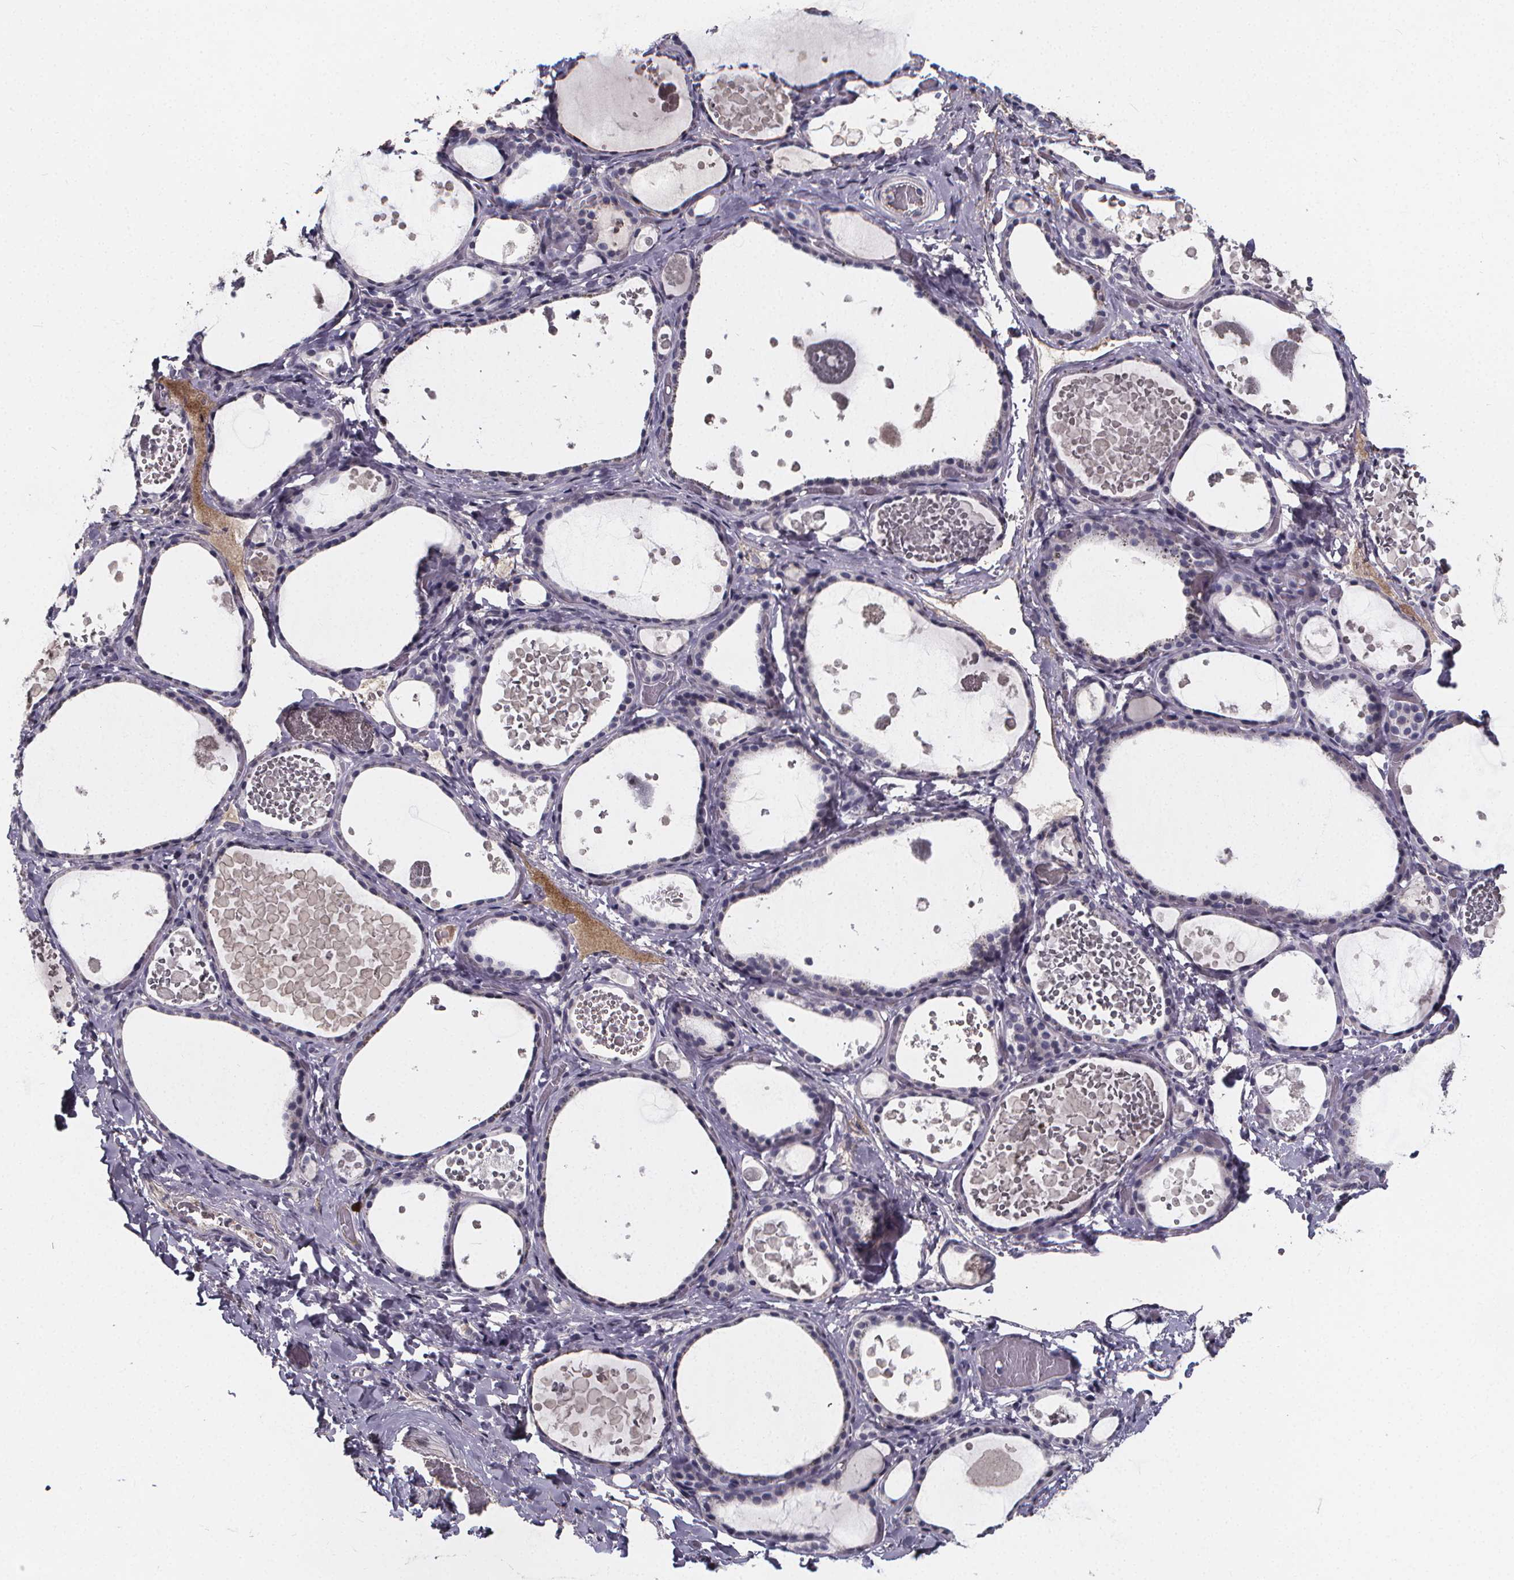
{"staining": {"intensity": "negative", "quantity": "none", "location": "none"}, "tissue": "thyroid gland", "cell_type": "Glandular cells", "image_type": "normal", "snomed": [{"axis": "morphology", "description": "Normal tissue, NOS"}, {"axis": "topography", "description": "Thyroid gland"}], "caption": "Histopathology image shows no significant protein staining in glandular cells of normal thyroid gland.", "gene": "AGT", "patient": {"sex": "female", "age": 56}}